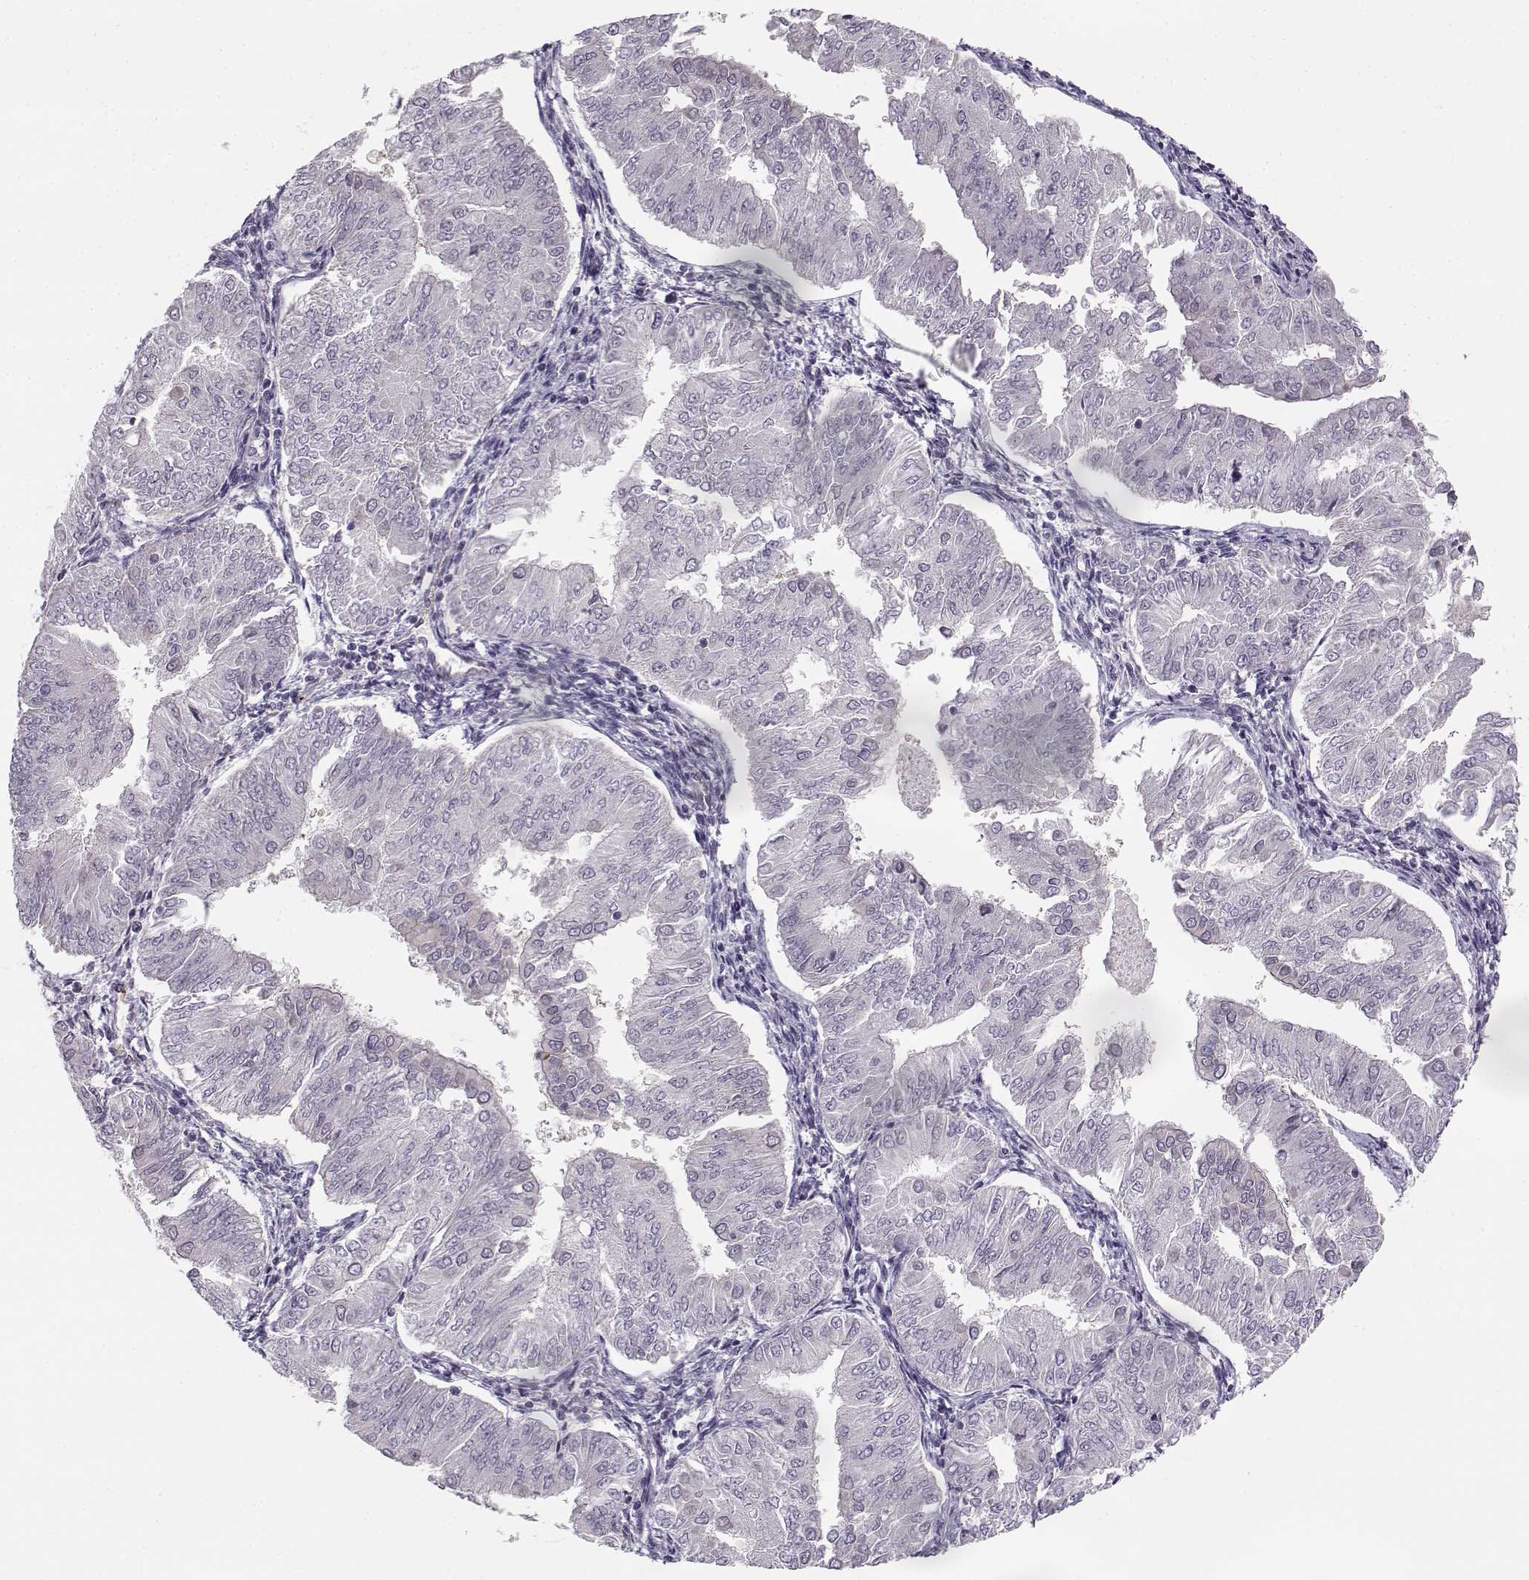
{"staining": {"intensity": "negative", "quantity": "none", "location": "none"}, "tissue": "endometrial cancer", "cell_type": "Tumor cells", "image_type": "cancer", "snomed": [{"axis": "morphology", "description": "Adenocarcinoma, NOS"}, {"axis": "topography", "description": "Endometrium"}], "caption": "Protein analysis of endometrial cancer exhibits no significant positivity in tumor cells.", "gene": "DDX25", "patient": {"sex": "female", "age": 53}}